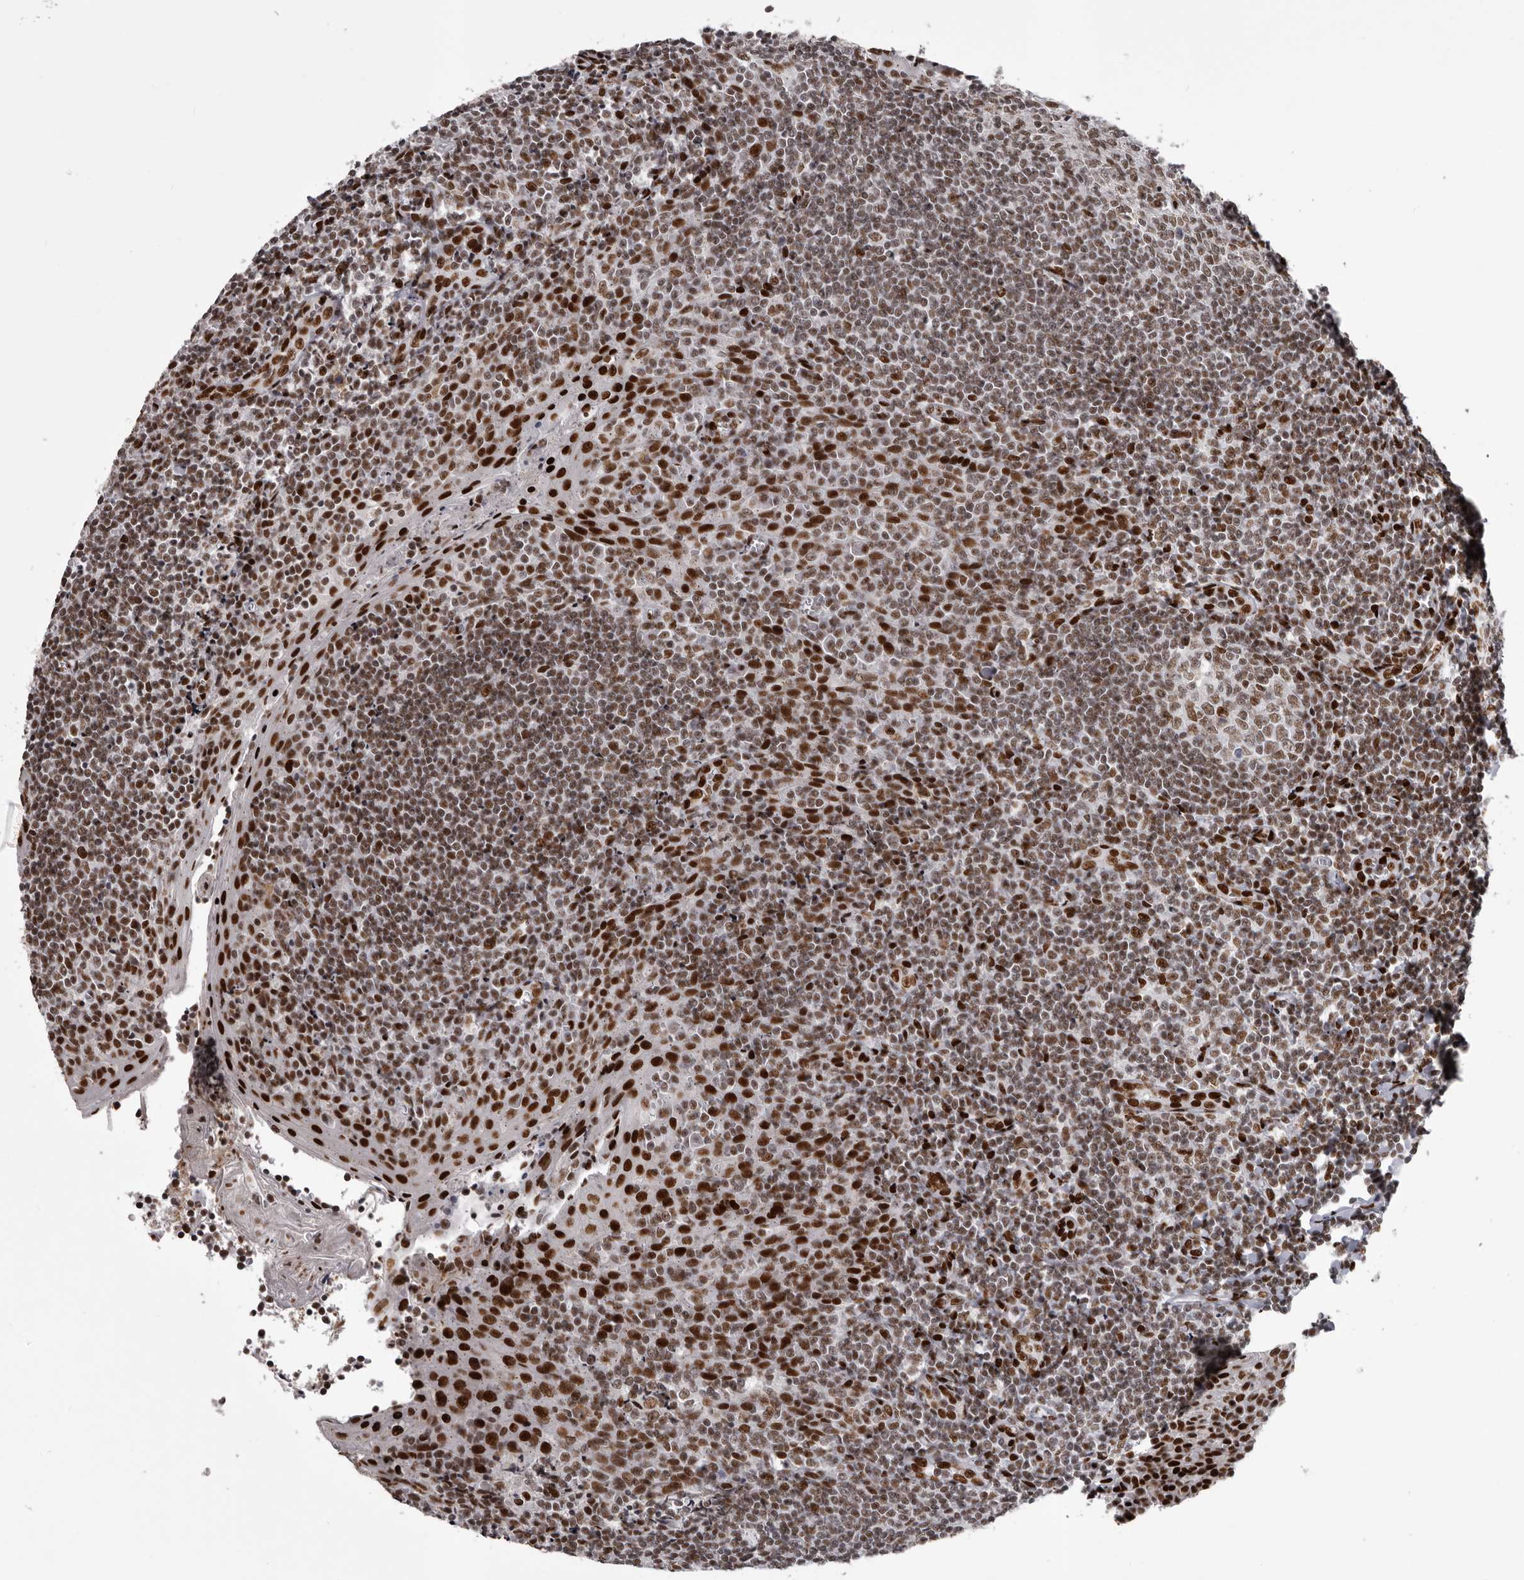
{"staining": {"intensity": "moderate", "quantity": "25%-75%", "location": "nuclear"}, "tissue": "tonsil", "cell_type": "Germinal center cells", "image_type": "normal", "snomed": [{"axis": "morphology", "description": "Normal tissue, NOS"}, {"axis": "topography", "description": "Tonsil"}], "caption": "Germinal center cells demonstrate moderate nuclear staining in about 25%-75% of cells in unremarkable tonsil. Immunohistochemistry stains the protein in brown and the nuclei are stained blue.", "gene": "NUMA1", "patient": {"sex": "male", "age": 27}}